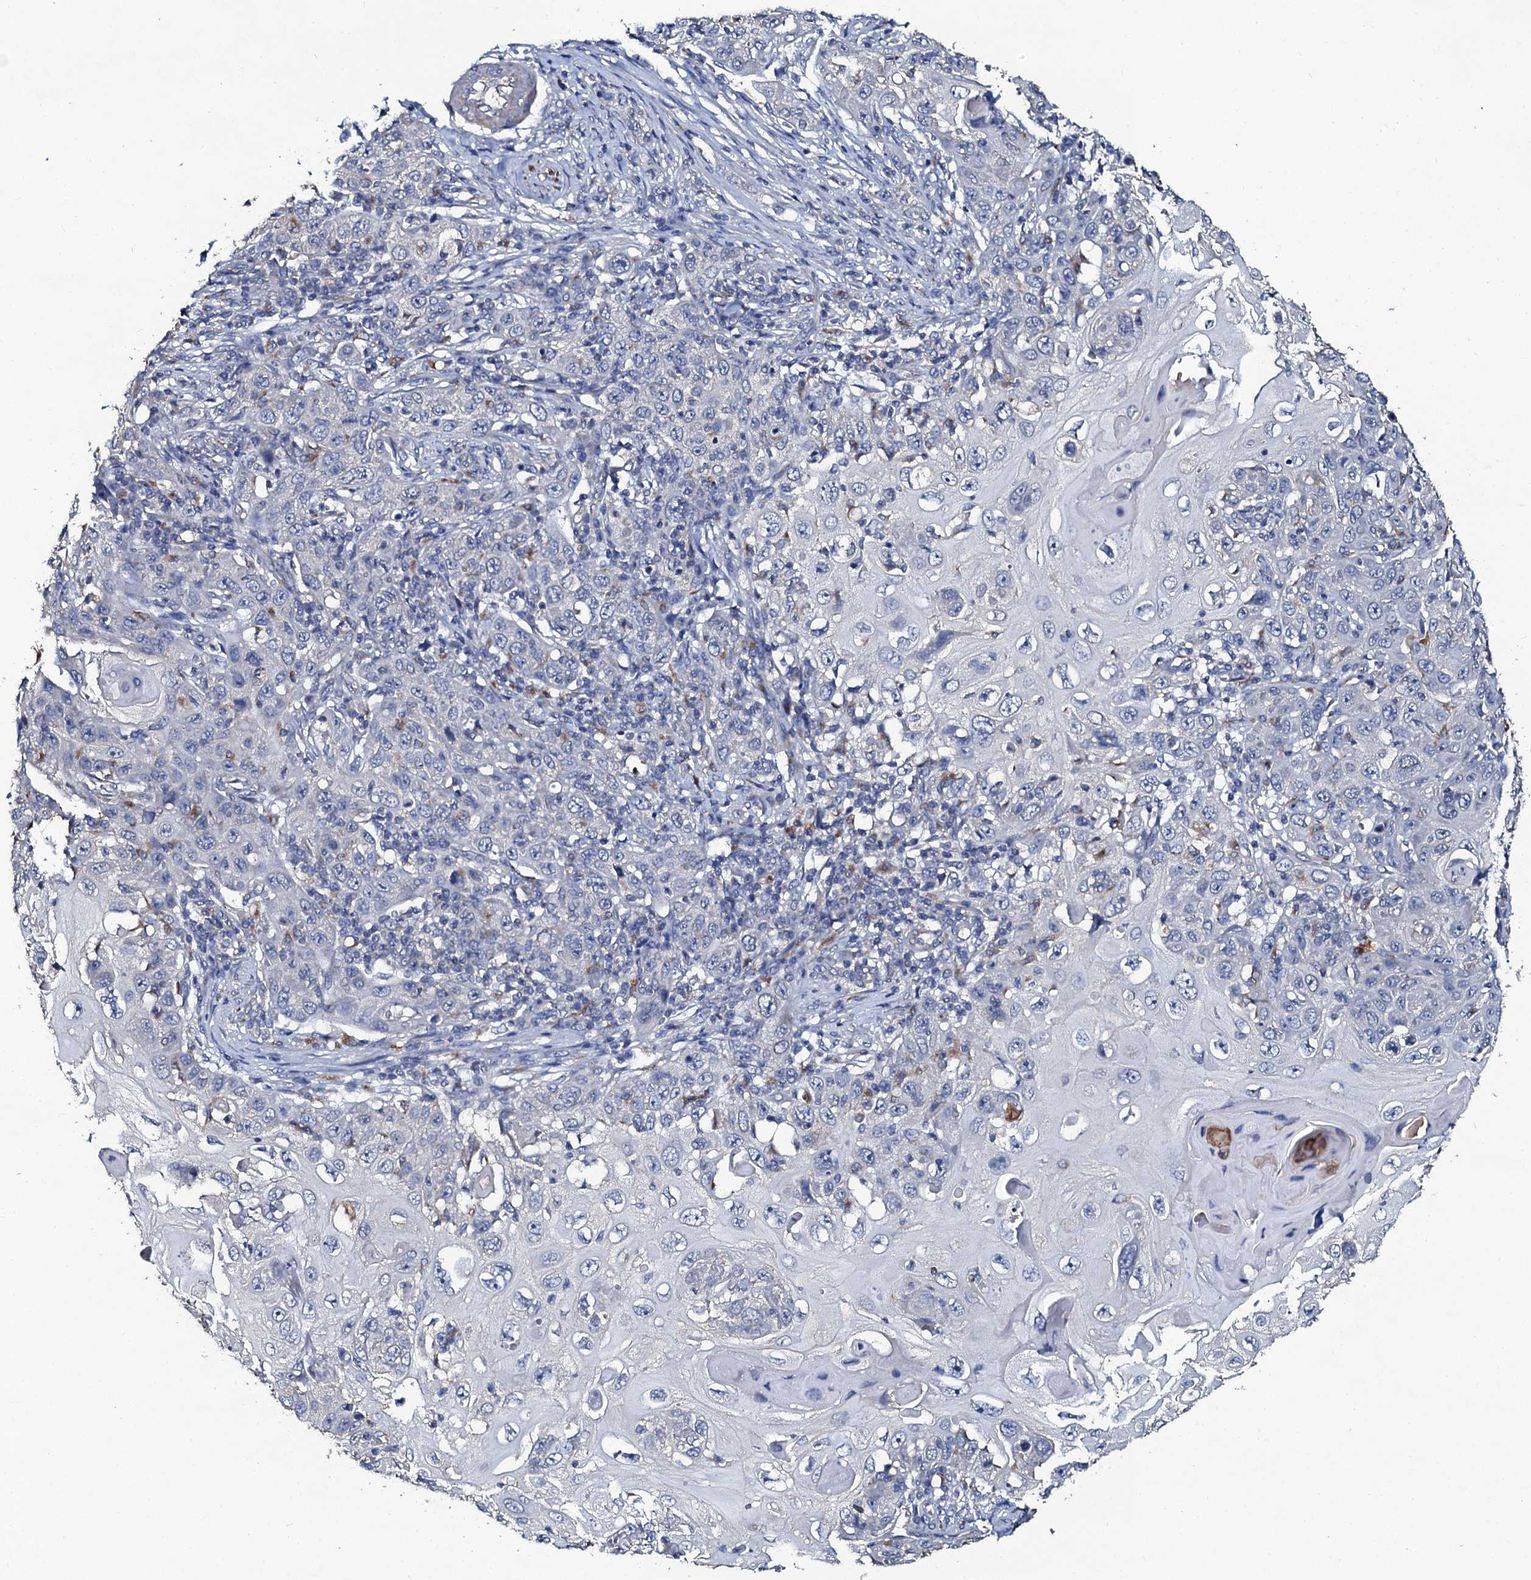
{"staining": {"intensity": "negative", "quantity": "none", "location": "none"}, "tissue": "skin cancer", "cell_type": "Tumor cells", "image_type": "cancer", "snomed": [{"axis": "morphology", "description": "Squamous cell carcinoma, NOS"}, {"axis": "topography", "description": "Skin"}], "caption": "IHC of human squamous cell carcinoma (skin) reveals no positivity in tumor cells. The staining was performed using DAB to visualize the protein expression in brown, while the nuclei were stained in blue with hematoxylin (Magnification: 20x).", "gene": "GLCE", "patient": {"sex": "female", "age": 88}}